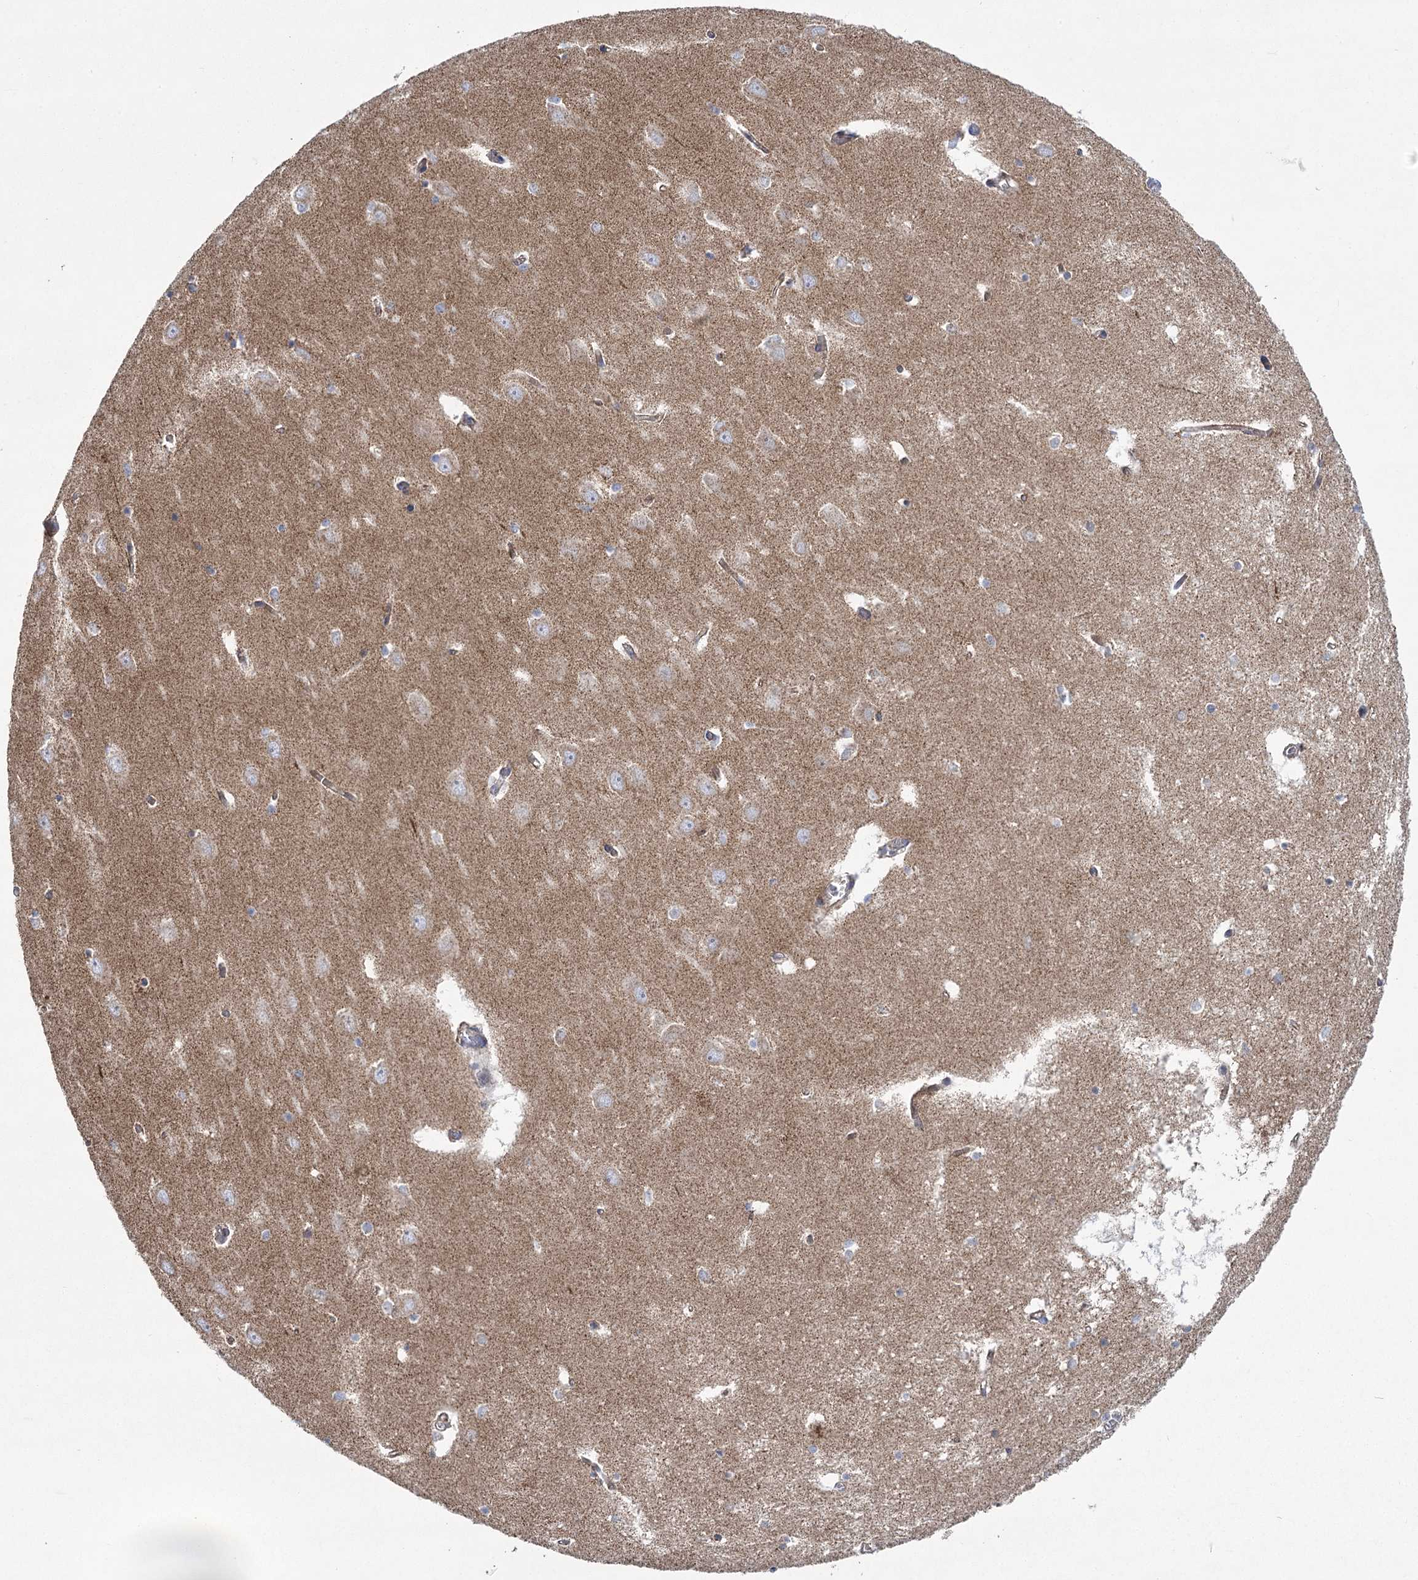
{"staining": {"intensity": "negative", "quantity": "none", "location": "none"}, "tissue": "hippocampus", "cell_type": "Glial cells", "image_type": "normal", "snomed": [{"axis": "morphology", "description": "Normal tissue, NOS"}, {"axis": "topography", "description": "Hippocampus"}], "caption": "IHC micrograph of unremarkable human hippocampus stained for a protein (brown), which reveals no expression in glial cells. (Brightfield microscopy of DAB immunohistochemistry (IHC) at high magnification).", "gene": "SNX7", "patient": {"sex": "male", "age": 70}}